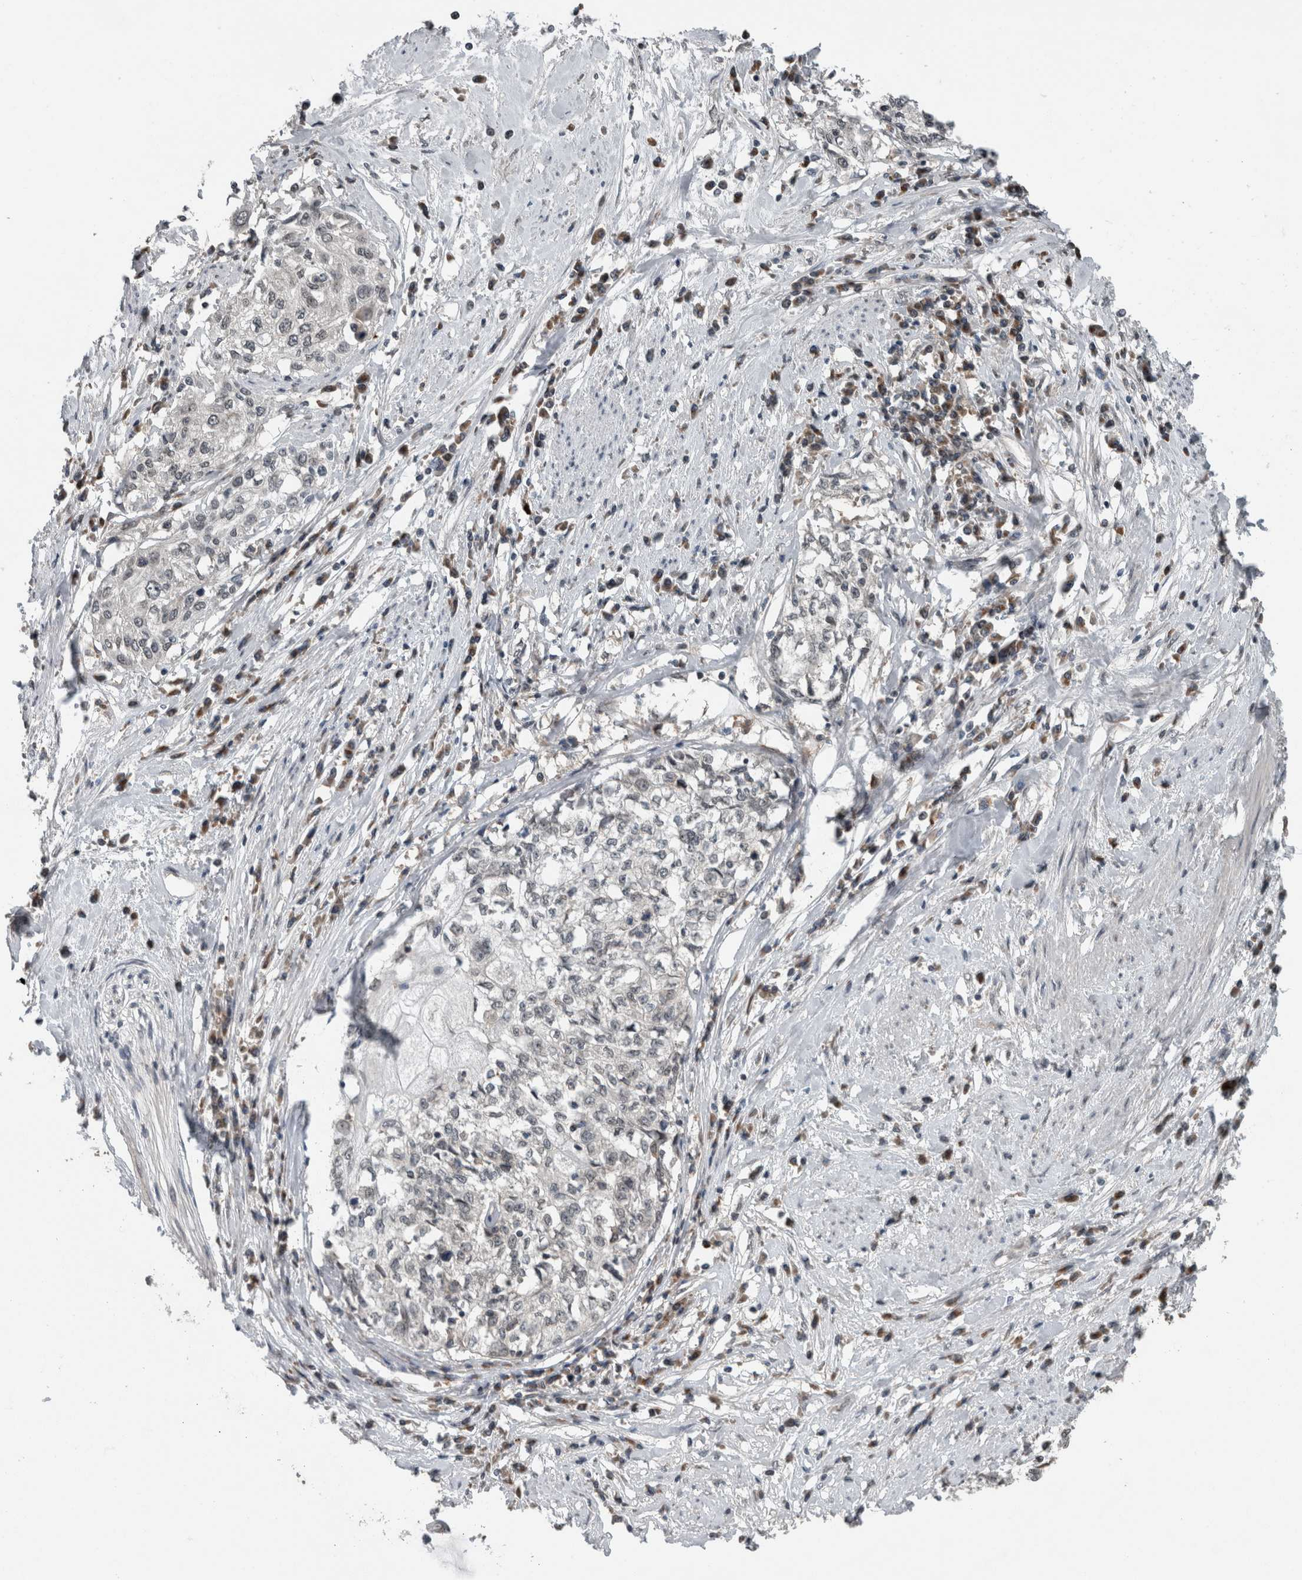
{"staining": {"intensity": "negative", "quantity": "none", "location": "none"}, "tissue": "cervical cancer", "cell_type": "Tumor cells", "image_type": "cancer", "snomed": [{"axis": "morphology", "description": "Squamous cell carcinoma, NOS"}, {"axis": "topography", "description": "Cervix"}], "caption": "Immunohistochemical staining of human cervical squamous cell carcinoma displays no significant expression in tumor cells.", "gene": "SPAG7", "patient": {"sex": "female", "age": 57}}